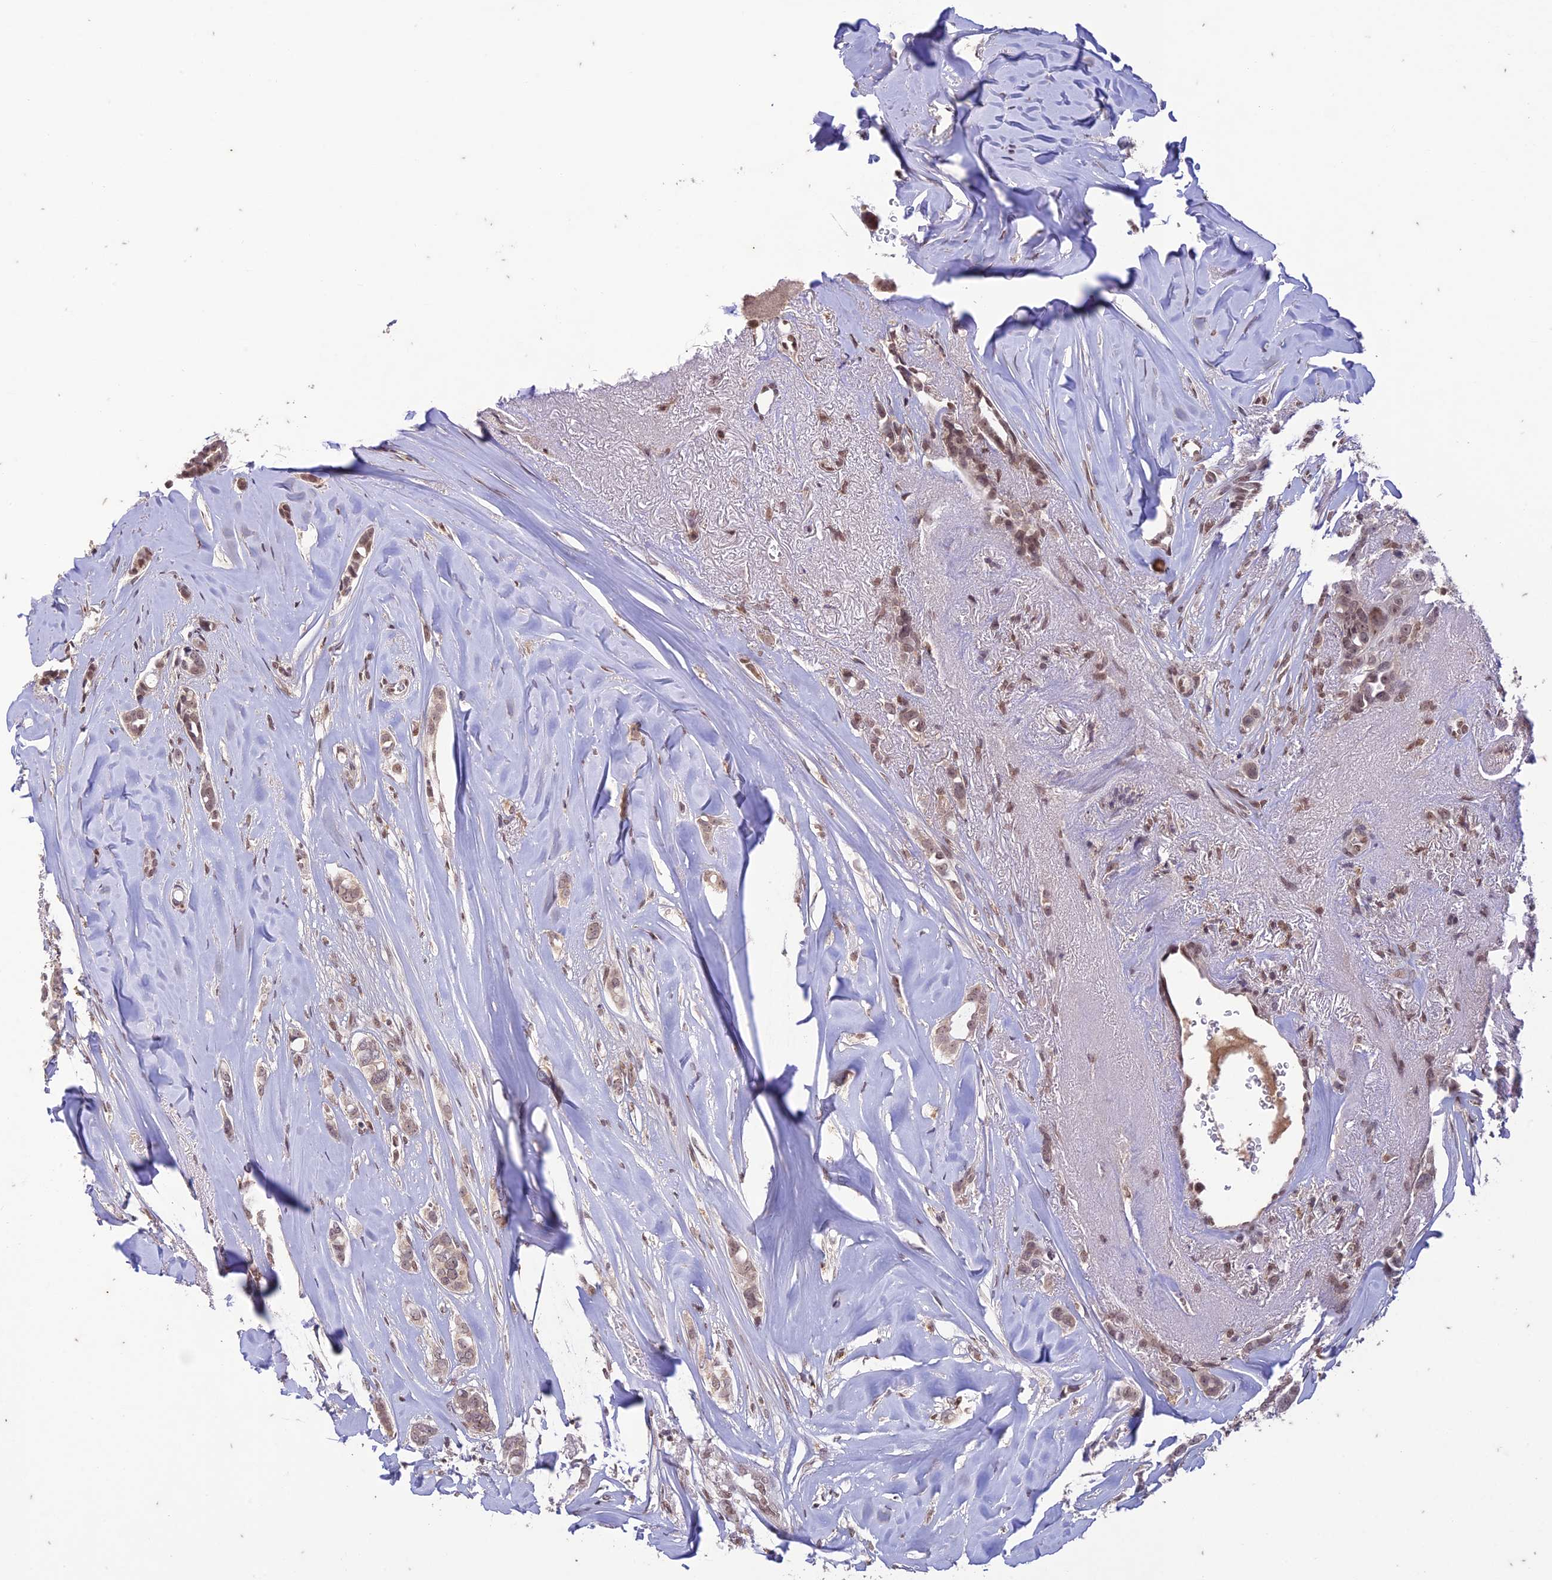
{"staining": {"intensity": "weak", "quantity": ">75%", "location": "nuclear"}, "tissue": "breast cancer", "cell_type": "Tumor cells", "image_type": "cancer", "snomed": [{"axis": "morphology", "description": "Lobular carcinoma"}, {"axis": "topography", "description": "Breast"}], "caption": "This histopathology image exhibits immunohistochemistry (IHC) staining of lobular carcinoma (breast), with low weak nuclear staining in about >75% of tumor cells.", "gene": "POP4", "patient": {"sex": "female", "age": 51}}